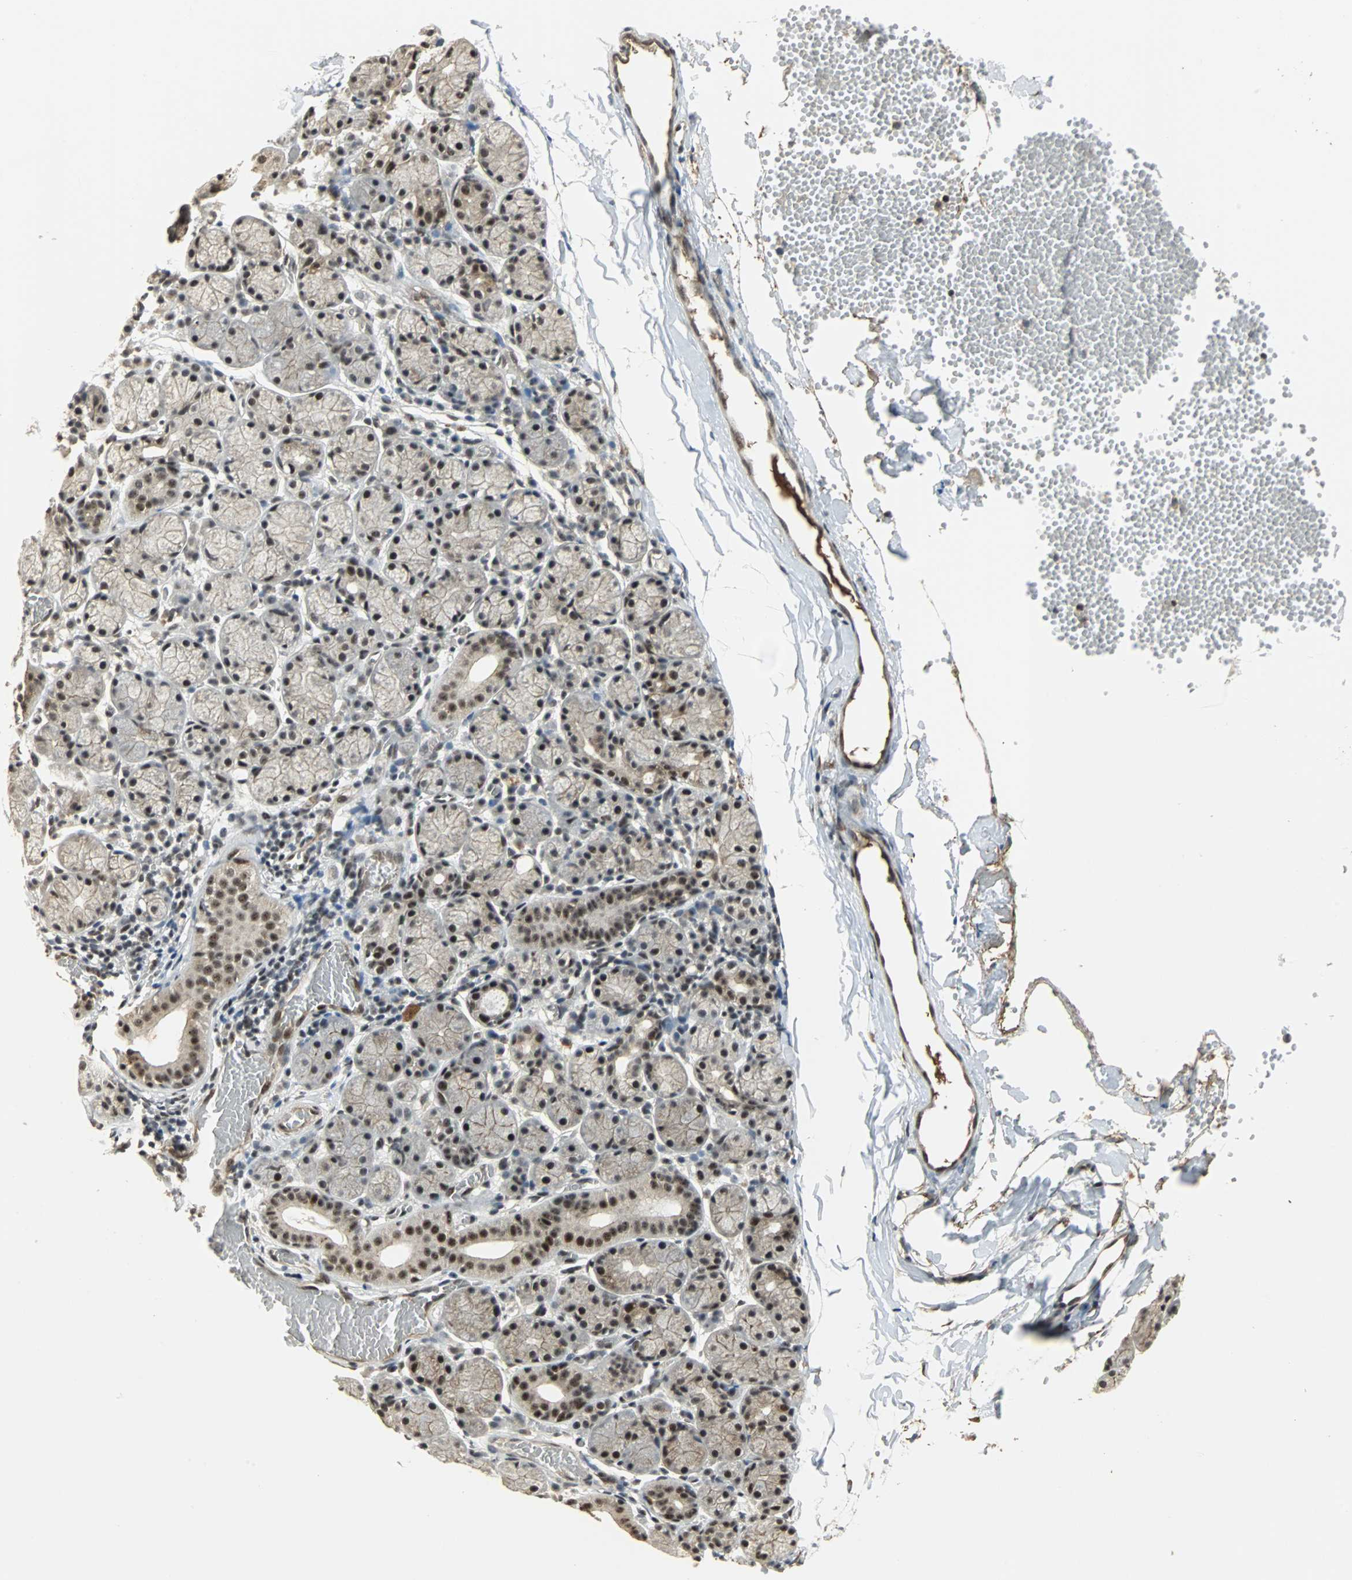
{"staining": {"intensity": "strong", "quantity": ">75%", "location": "nuclear"}, "tissue": "salivary gland", "cell_type": "Glandular cells", "image_type": "normal", "snomed": [{"axis": "morphology", "description": "Normal tissue, NOS"}, {"axis": "topography", "description": "Salivary gland"}], "caption": "Immunohistochemistry photomicrograph of benign salivary gland: salivary gland stained using IHC demonstrates high levels of strong protein expression localized specifically in the nuclear of glandular cells, appearing as a nuclear brown color.", "gene": "MED4", "patient": {"sex": "female", "age": 24}}